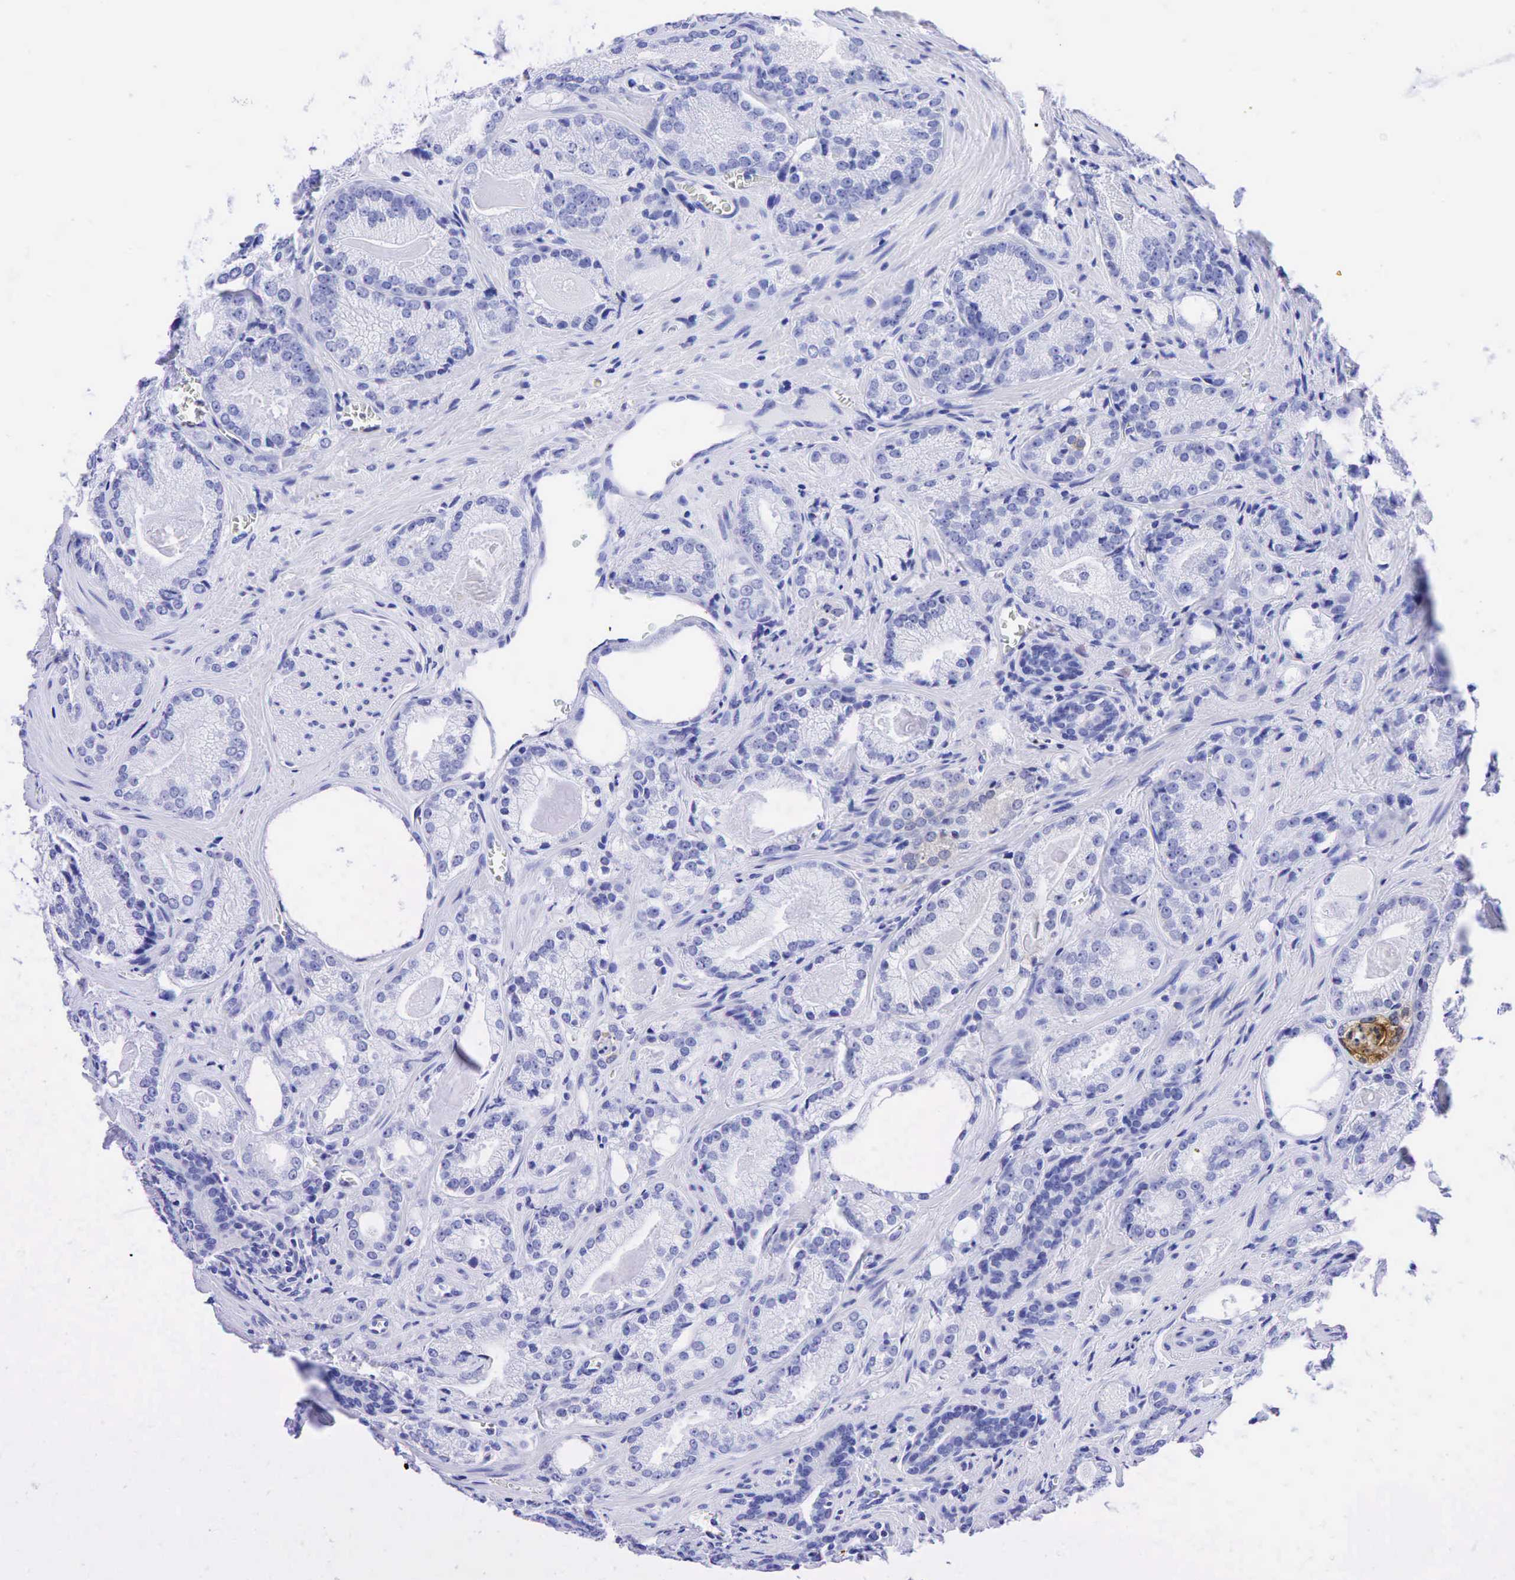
{"staining": {"intensity": "negative", "quantity": "none", "location": "none"}, "tissue": "prostate cancer", "cell_type": "Tumor cells", "image_type": "cancer", "snomed": [{"axis": "morphology", "description": "Adenocarcinoma, Medium grade"}, {"axis": "topography", "description": "Prostate"}], "caption": "IHC histopathology image of prostate cancer (adenocarcinoma (medium-grade)) stained for a protein (brown), which shows no staining in tumor cells.", "gene": "CEACAM5", "patient": {"sex": "male", "age": 68}}